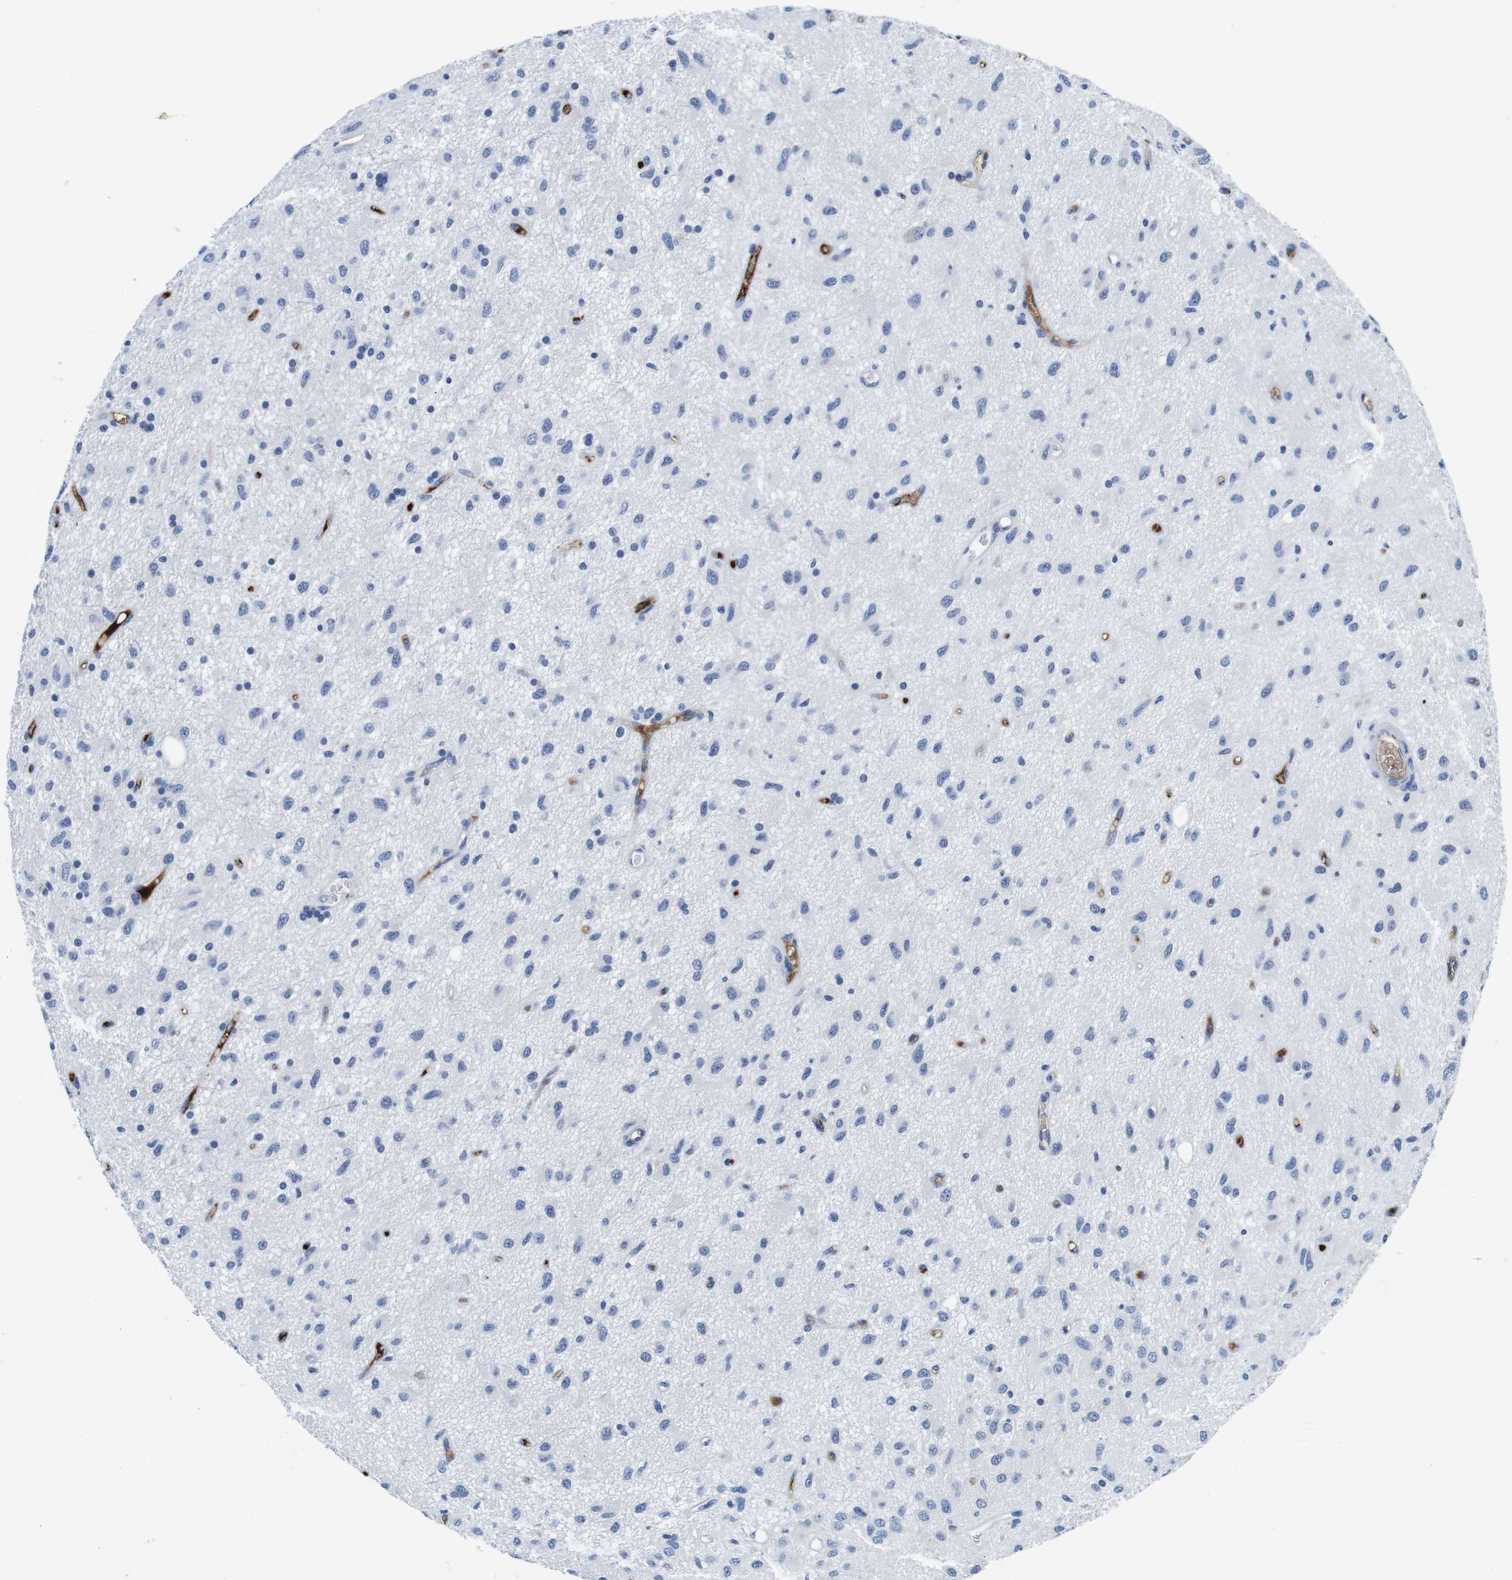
{"staining": {"intensity": "negative", "quantity": "none", "location": "none"}, "tissue": "glioma", "cell_type": "Tumor cells", "image_type": "cancer", "snomed": [{"axis": "morphology", "description": "Glioma, malignant, Low grade"}, {"axis": "topography", "description": "Brain"}], "caption": "Protein analysis of glioma demonstrates no significant positivity in tumor cells.", "gene": "IGKC", "patient": {"sex": "male", "age": 77}}